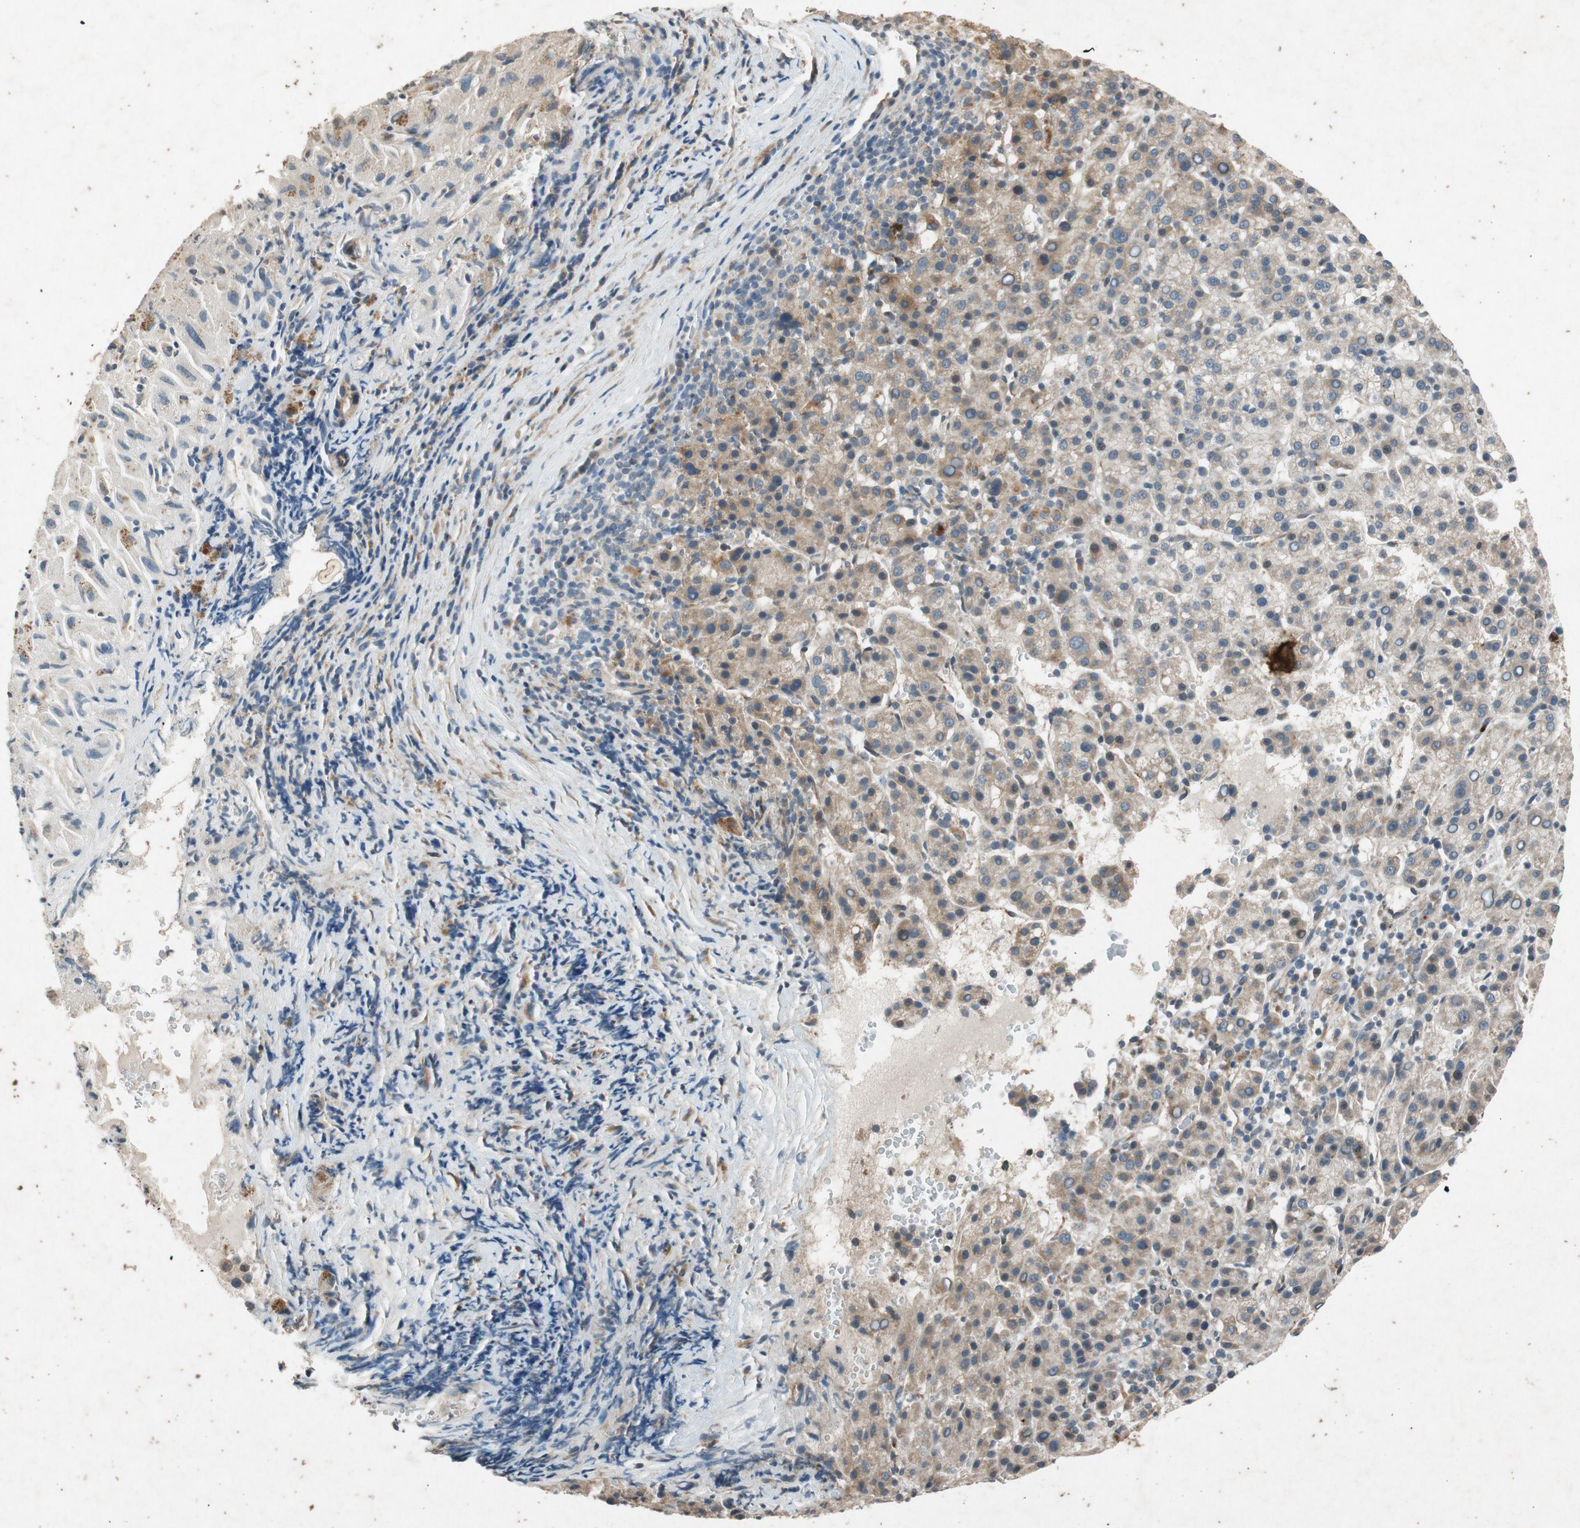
{"staining": {"intensity": "moderate", "quantity": "<25%", "location": "cytoplasmic/membranous"}, "tissue": "liver cancer", "cell_type": "Tumor cells", "image_type": "cancer", "snomed": [{"axis": "morphology", "description": "Carcinoma, Hepatocellular, NOS"}, {"axis": "topography", "description": "Liver"}], "caption": "This micrograph reveals liver cancer (hepatocellular carcinoma) stained with immunohistochemistry to label a protein in brown. The cytoplasmic/membranous of tumor cells show moderate positivity for the protein. Nuclei are counter-stained blue.", "gene": "ATP2C1", "patient": {"sex": "female", "age": 58}}